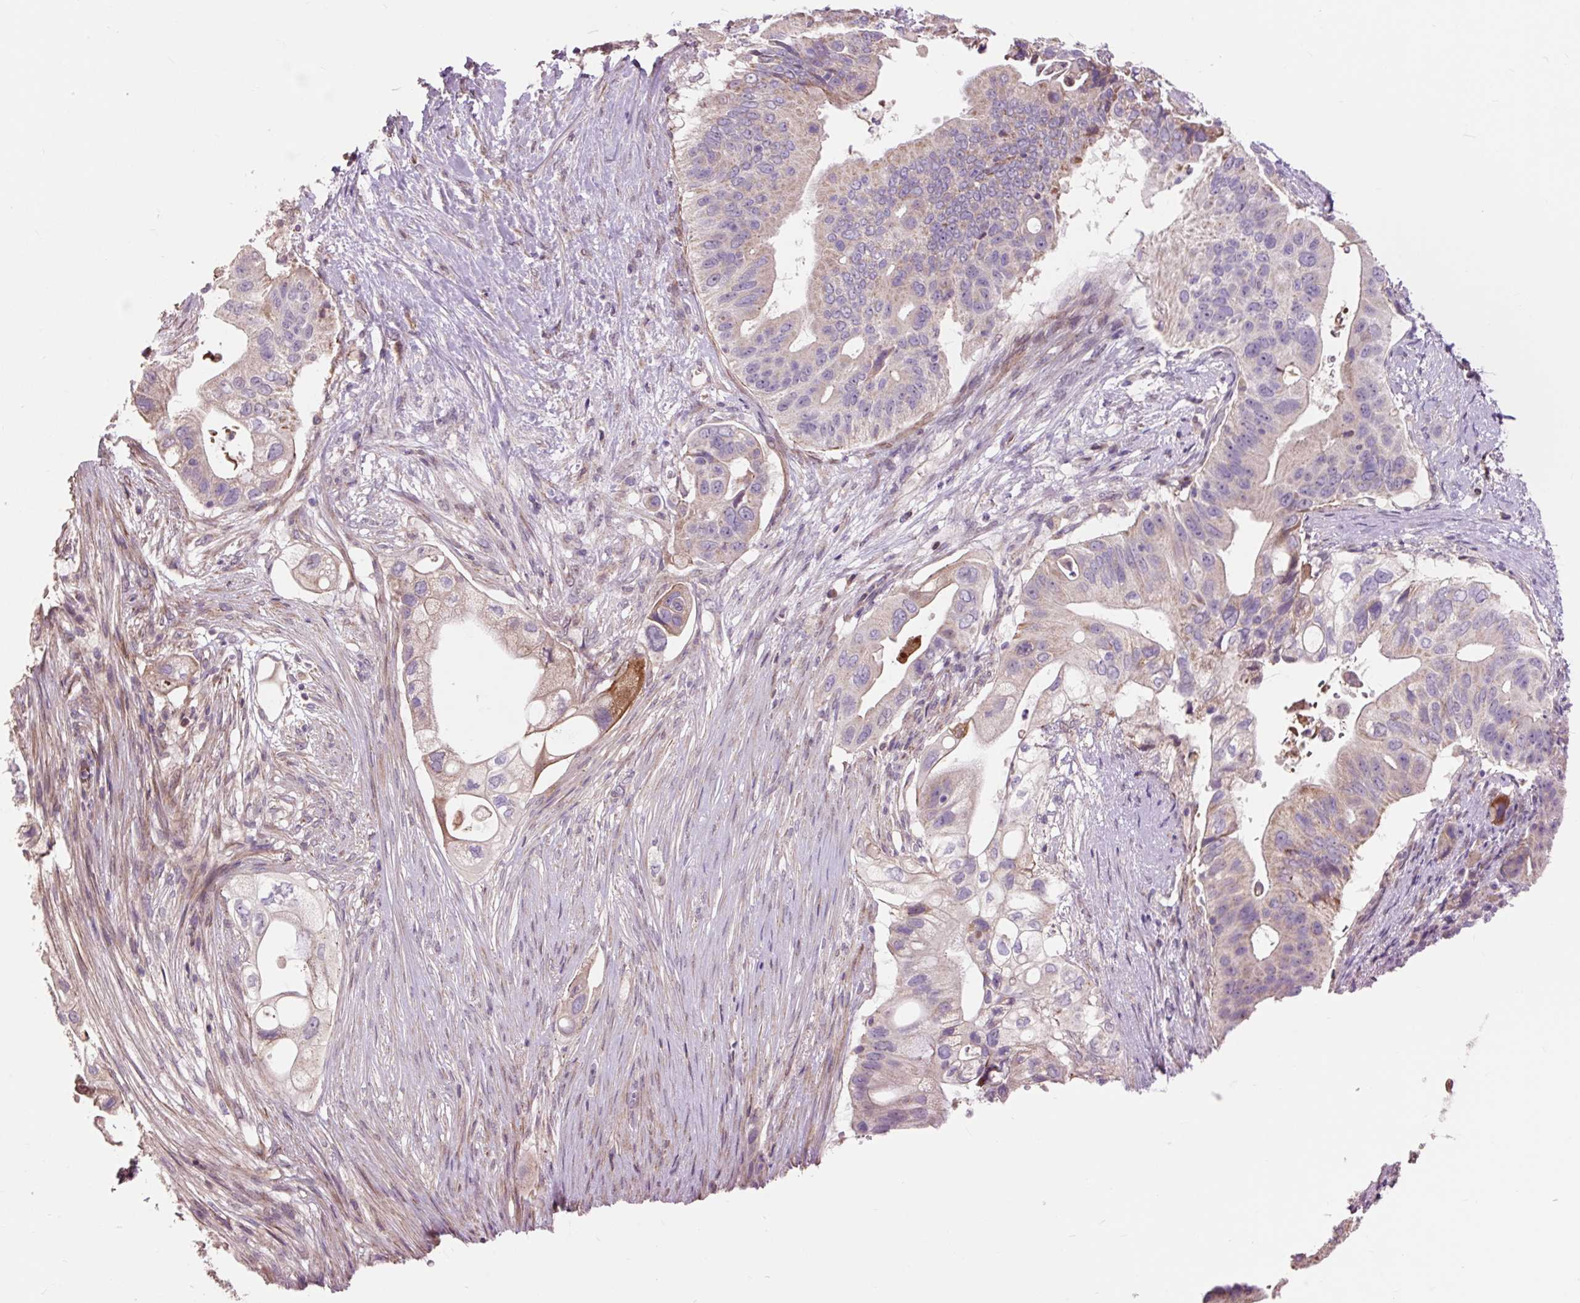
{"staining": {"intensity": "negative", "quantity": "none", "location": "none"}, "tissue": "pancreatic cancer", "cell_type": "Tumor cells", "image_type": "cancer", "snomed": [{"axis": "morphology", "description": "Adenocarcinoma, NOS"}, {"axis": "topography", "description": "Pancreas"}], "caption": "Immunohistochemistry histopathology image of human pancreatic cancer (adenocarcinoma) stained for a protein (brown), which shows no staining in tumor cells.", "gene": "PRIMPOL", "patient": {"sex": "female", "age": 72}}